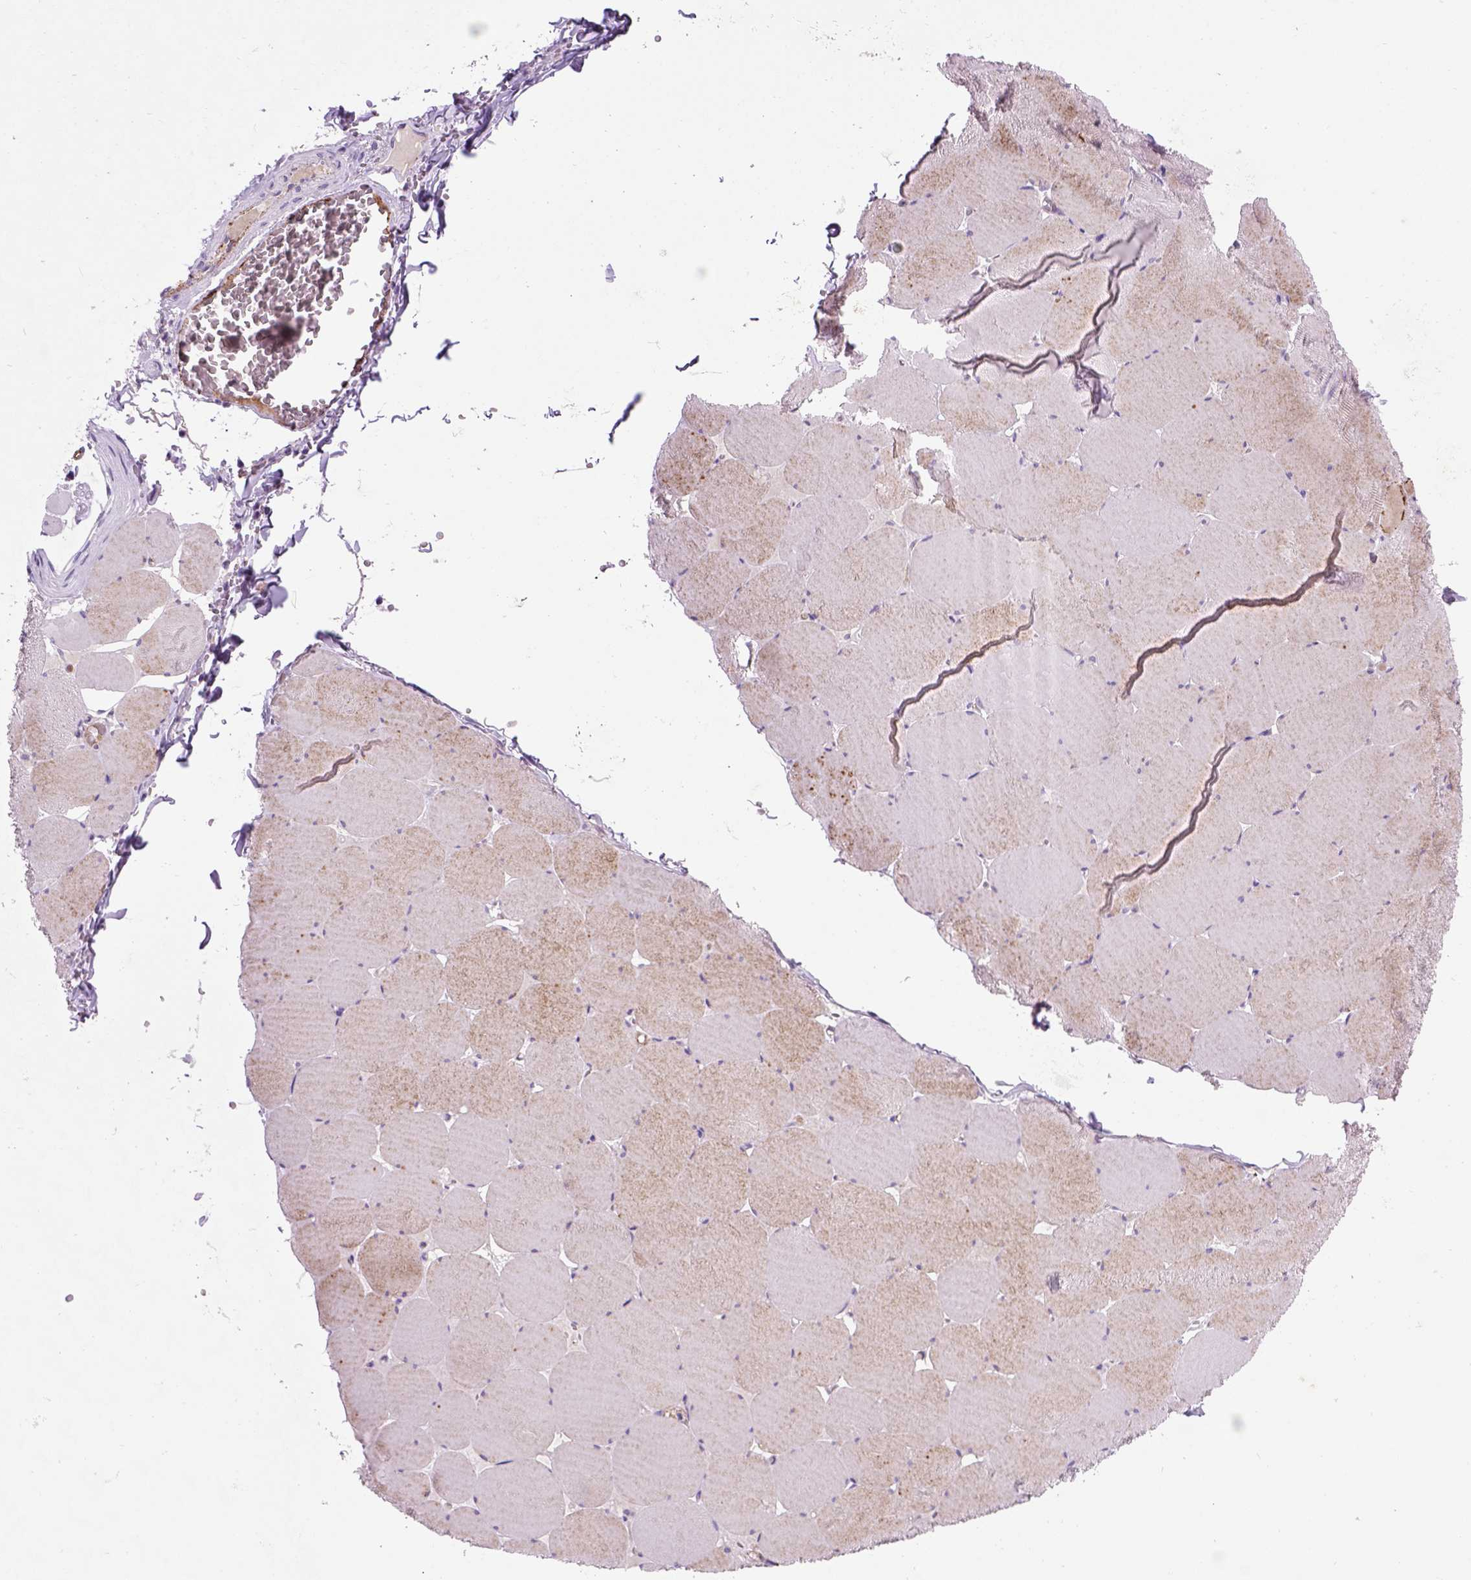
{"staining": {"intensity": "negative", "quantity": "none", "location": "none"}, "tissue": "skeletal muscle", "cell_type": "Myocytes", "image_type": "normal", "snomed": [{"axis": "morphology", "description": "Normal tissue, NOS"}, {"axis": "morphology", "description": "Malignant melanoma, Metastatic site"}, {"axis": "topography", "description": "Skeletal muscle"}], "caption": "IHC of normal human skeletal muscle exhibits no staining in myocytes.", "gene": "VWF", "patient": {"sex": "male", "age": 50}}